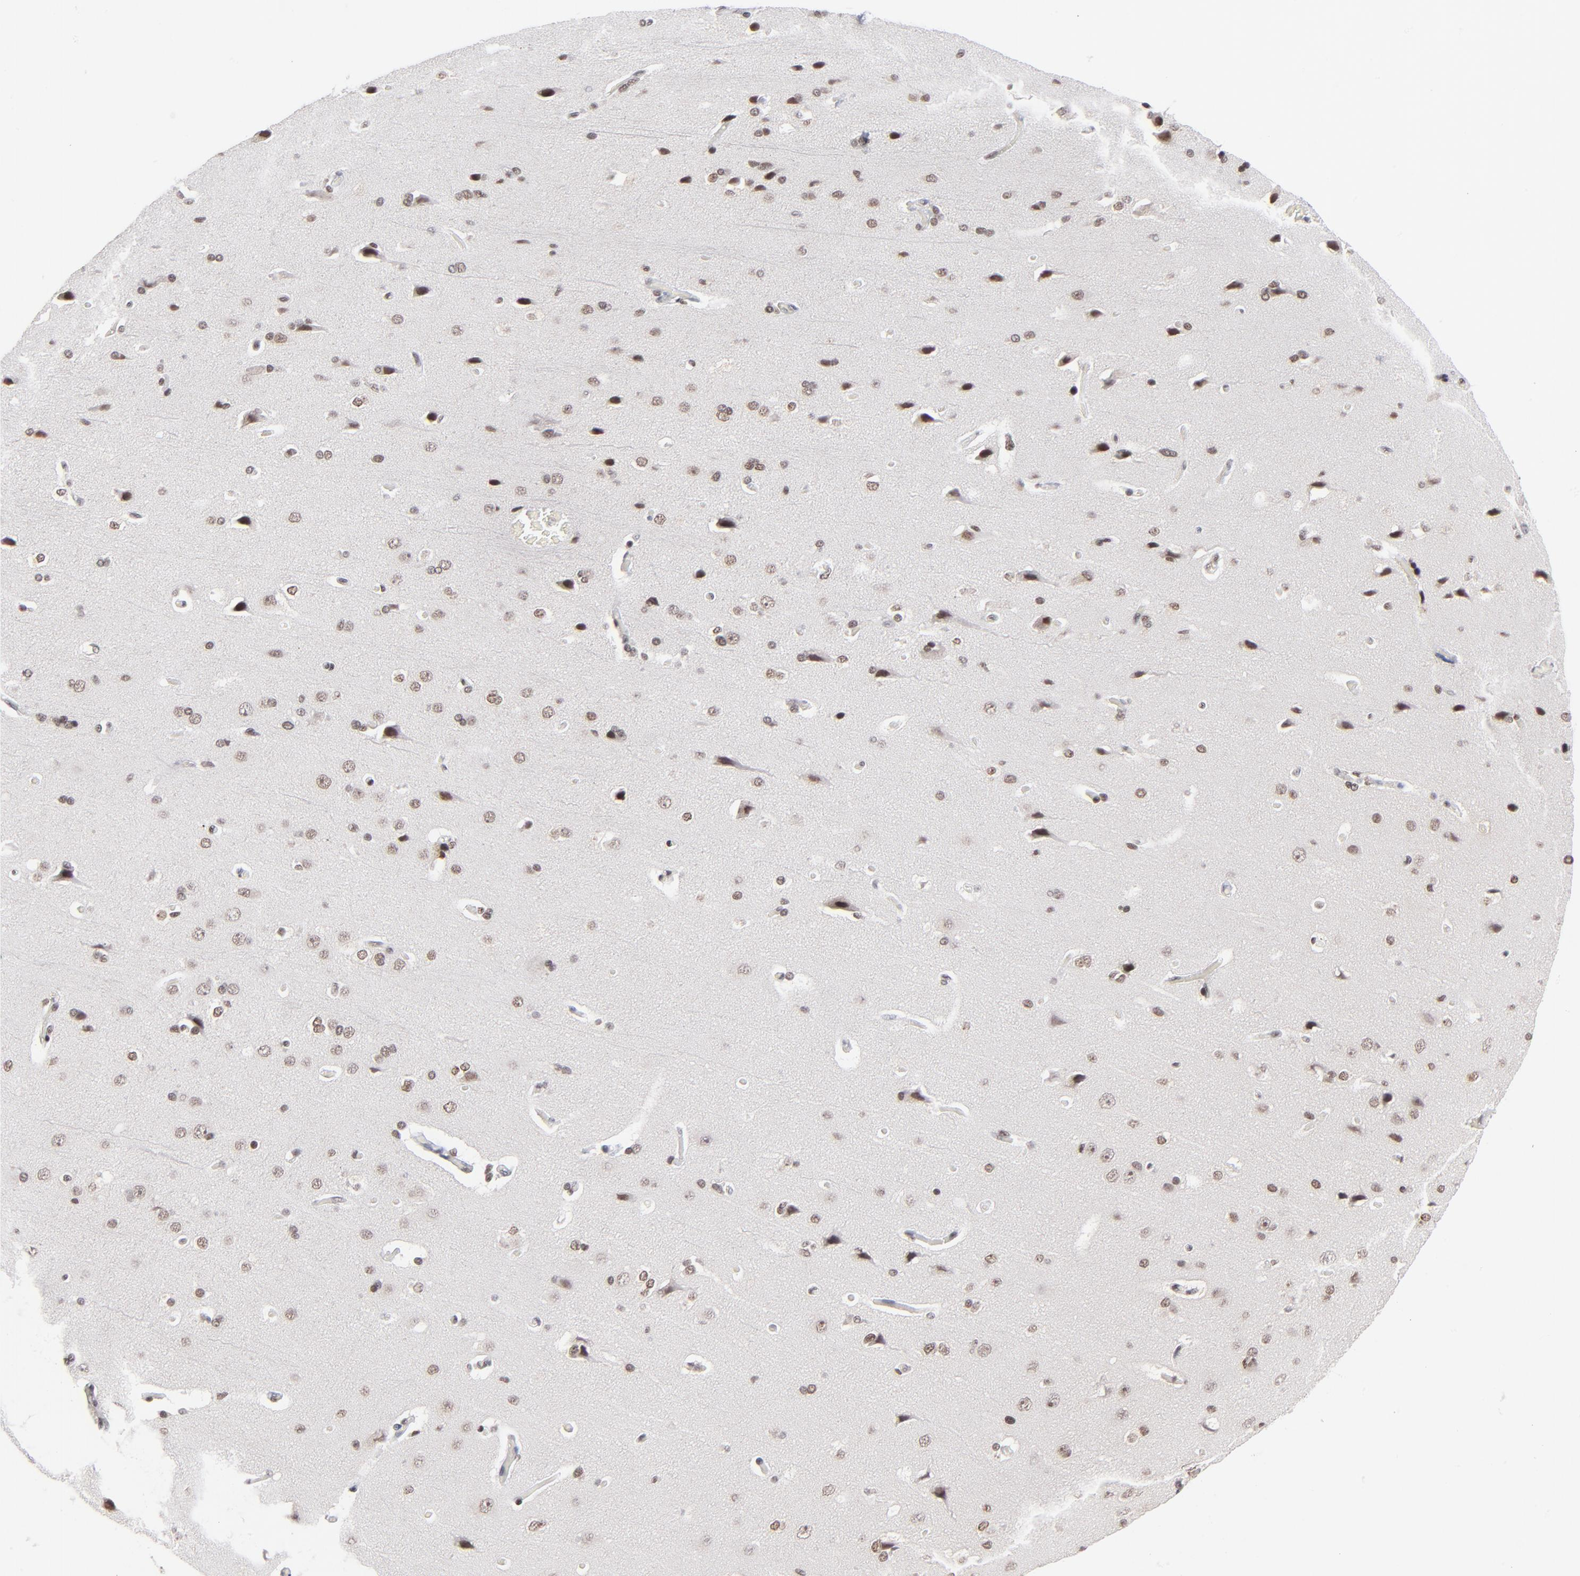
{"staining": {"intensity": "negative", "quantity": "none", "location": "none"}, "tissue": "cerebral cortex", "cell_type": "Endothelial cells", "image_type": "normal", "snomed": [{"axis": "morphology", "description": "Normal tissue, NOS"}, {"axis": "topography", "description": "Cerebral cortex"}], "caption": "The histopathology image shows no significant staining in endothelial cells of cerebral cortex.", "gene": "ZNF143", "patient": {"sex": "male", "age": 62}}